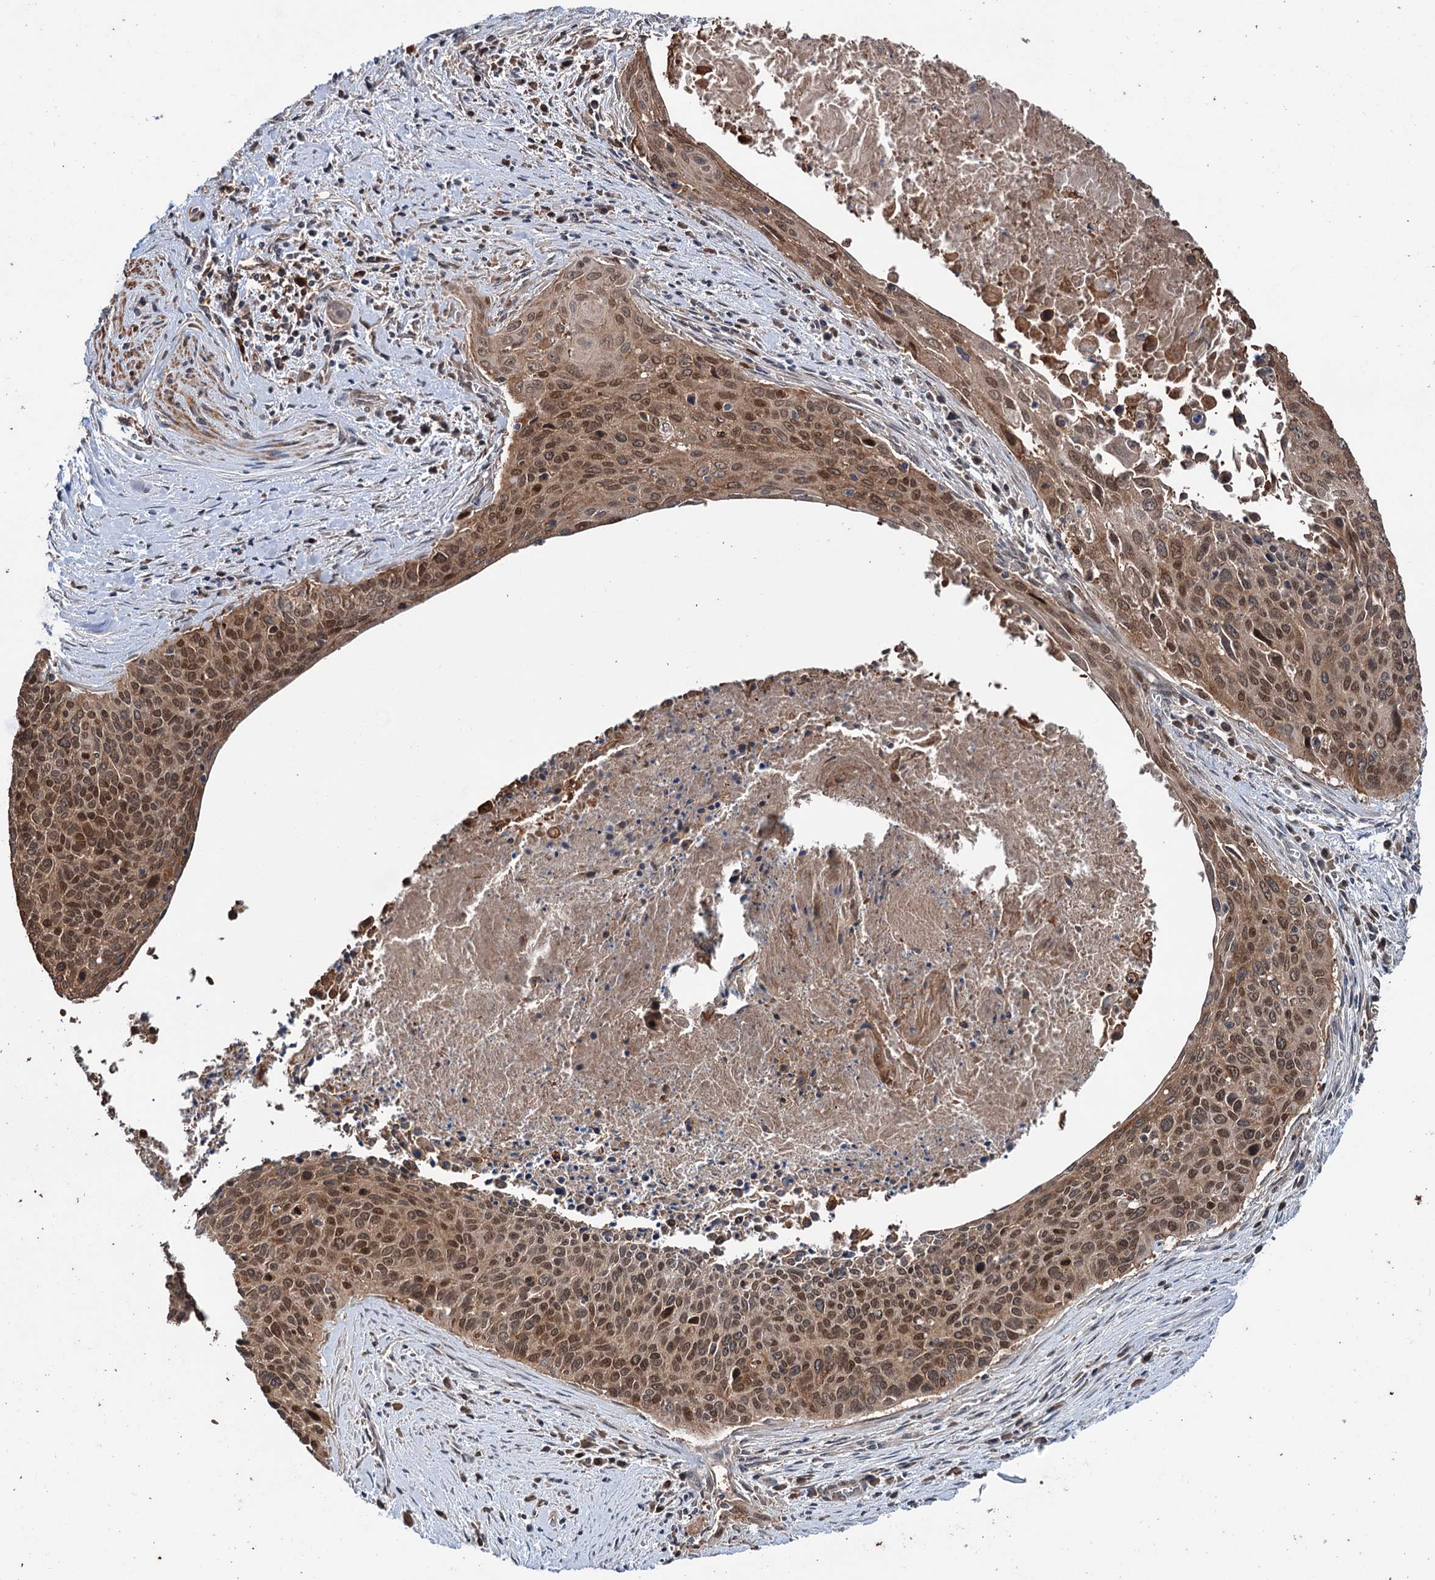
{"staining": {"intensity": "moderate", "quantity": ">75%", "location": "cytoplasmic/membranous,nuclear"}, "tissue": "cervical cancer", "cell_type": "Tumor cells", "image_type": "cancer", "snomed": [{"axis": "morphology", "description": "Squamous cell carcinoma, NOS"}, {"axis": "topography", "description": "Cervix"}], "caption": "Immunohistochemistry (IHC) image of cervical cancer stained for a protein (brown), which exhibits medium levels of moderate cytoplasmic/membranous and nuclear staining in about >75% of tumor cells.", "gene": "NCAPD2", "patient": {"sex": "female", "age": 55}}